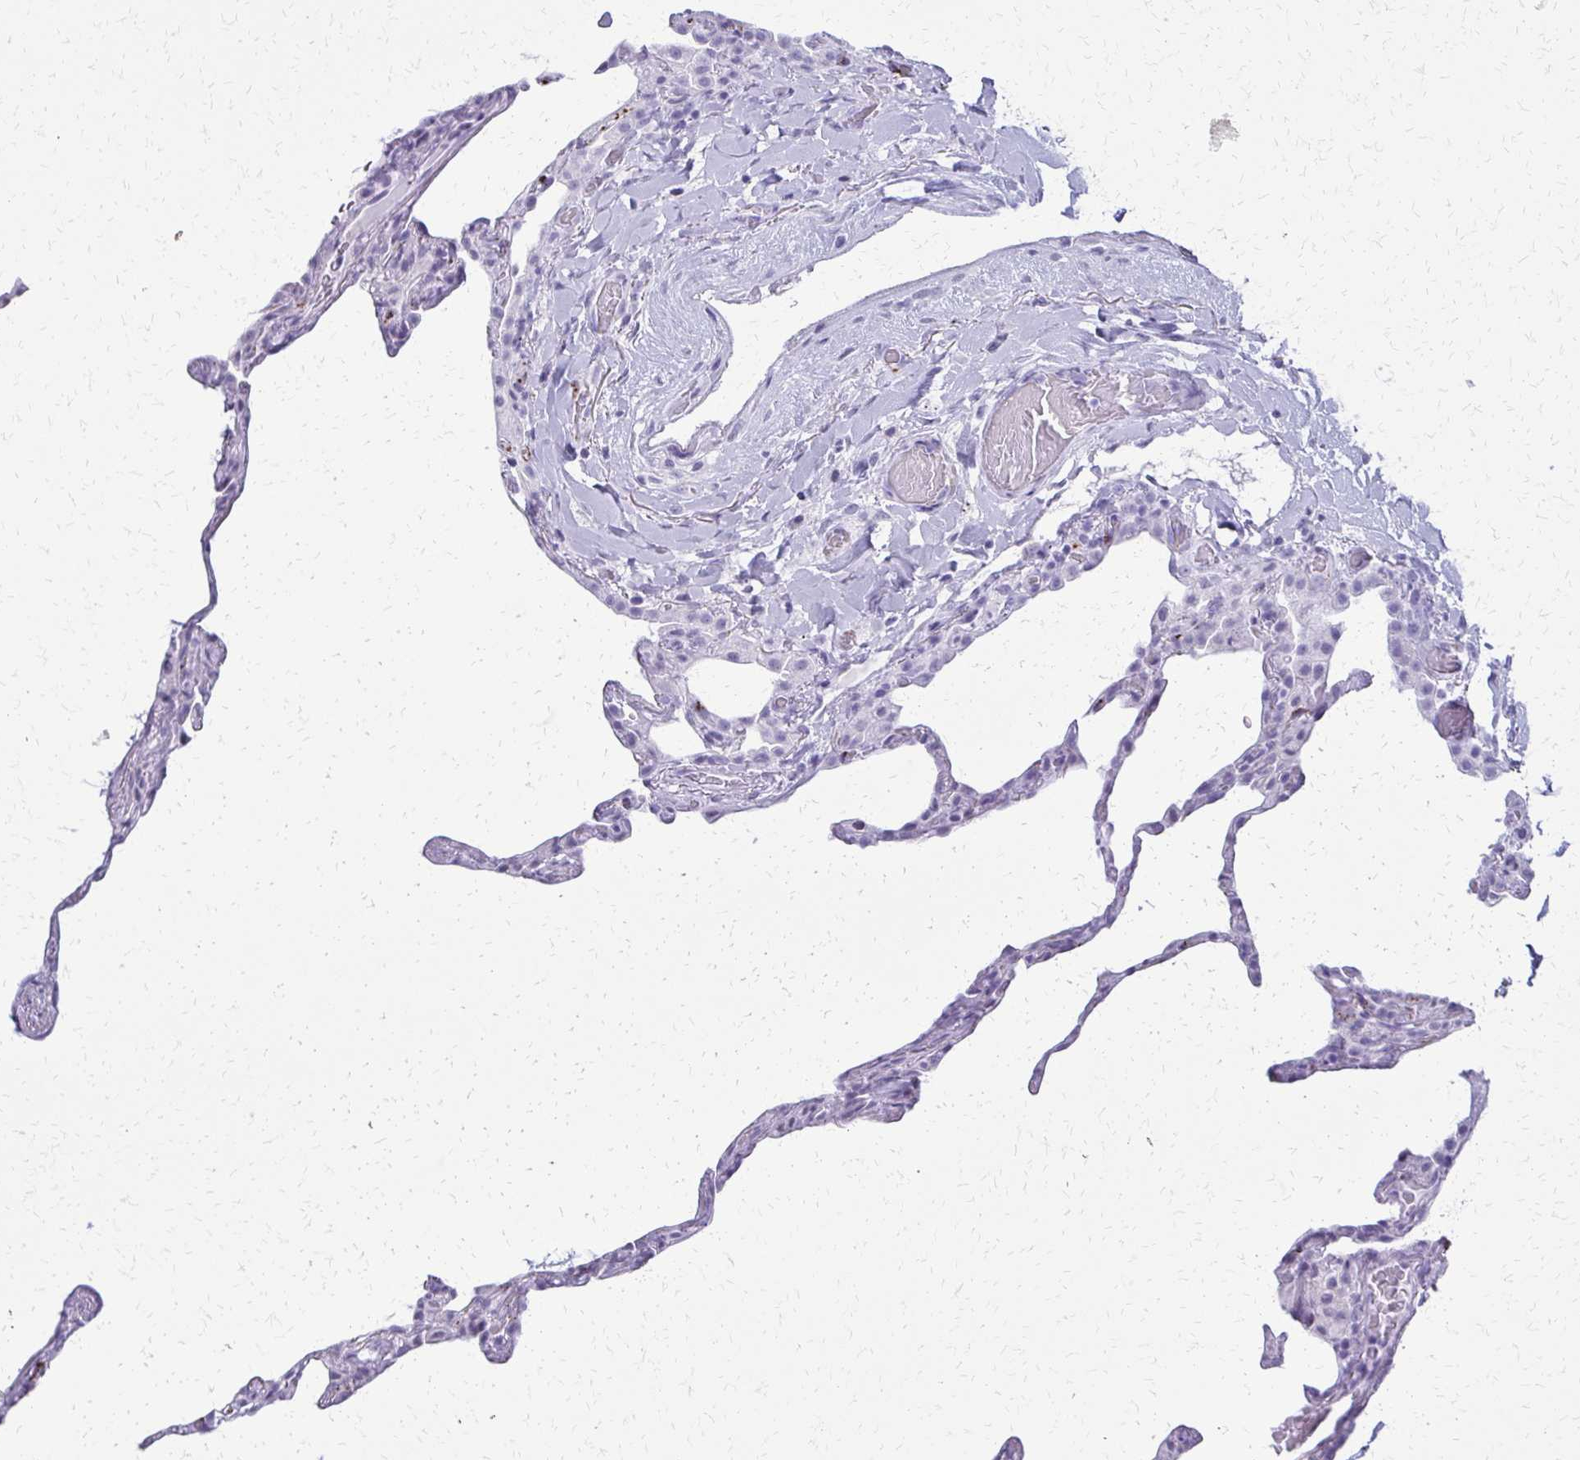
{"staining": {"intensity": "negative", "quantity": "none", "location": "none"}, "tissue": "lung", "cell_type": "Alveolar cells", "image_type": "normal", "snomed": [{"axis": "morphology", "description": "Normal tissue, NOS"}, {"axis": "topography", "description": "Lung"}], "caption": "IHC image of normal lung: human lung stained with DAB displays no significant protein positivity in alveolar cells. Nuclei are stained in blue.", "gene": "FAM162B", "patient": {"sex": "female", "age": 57}}